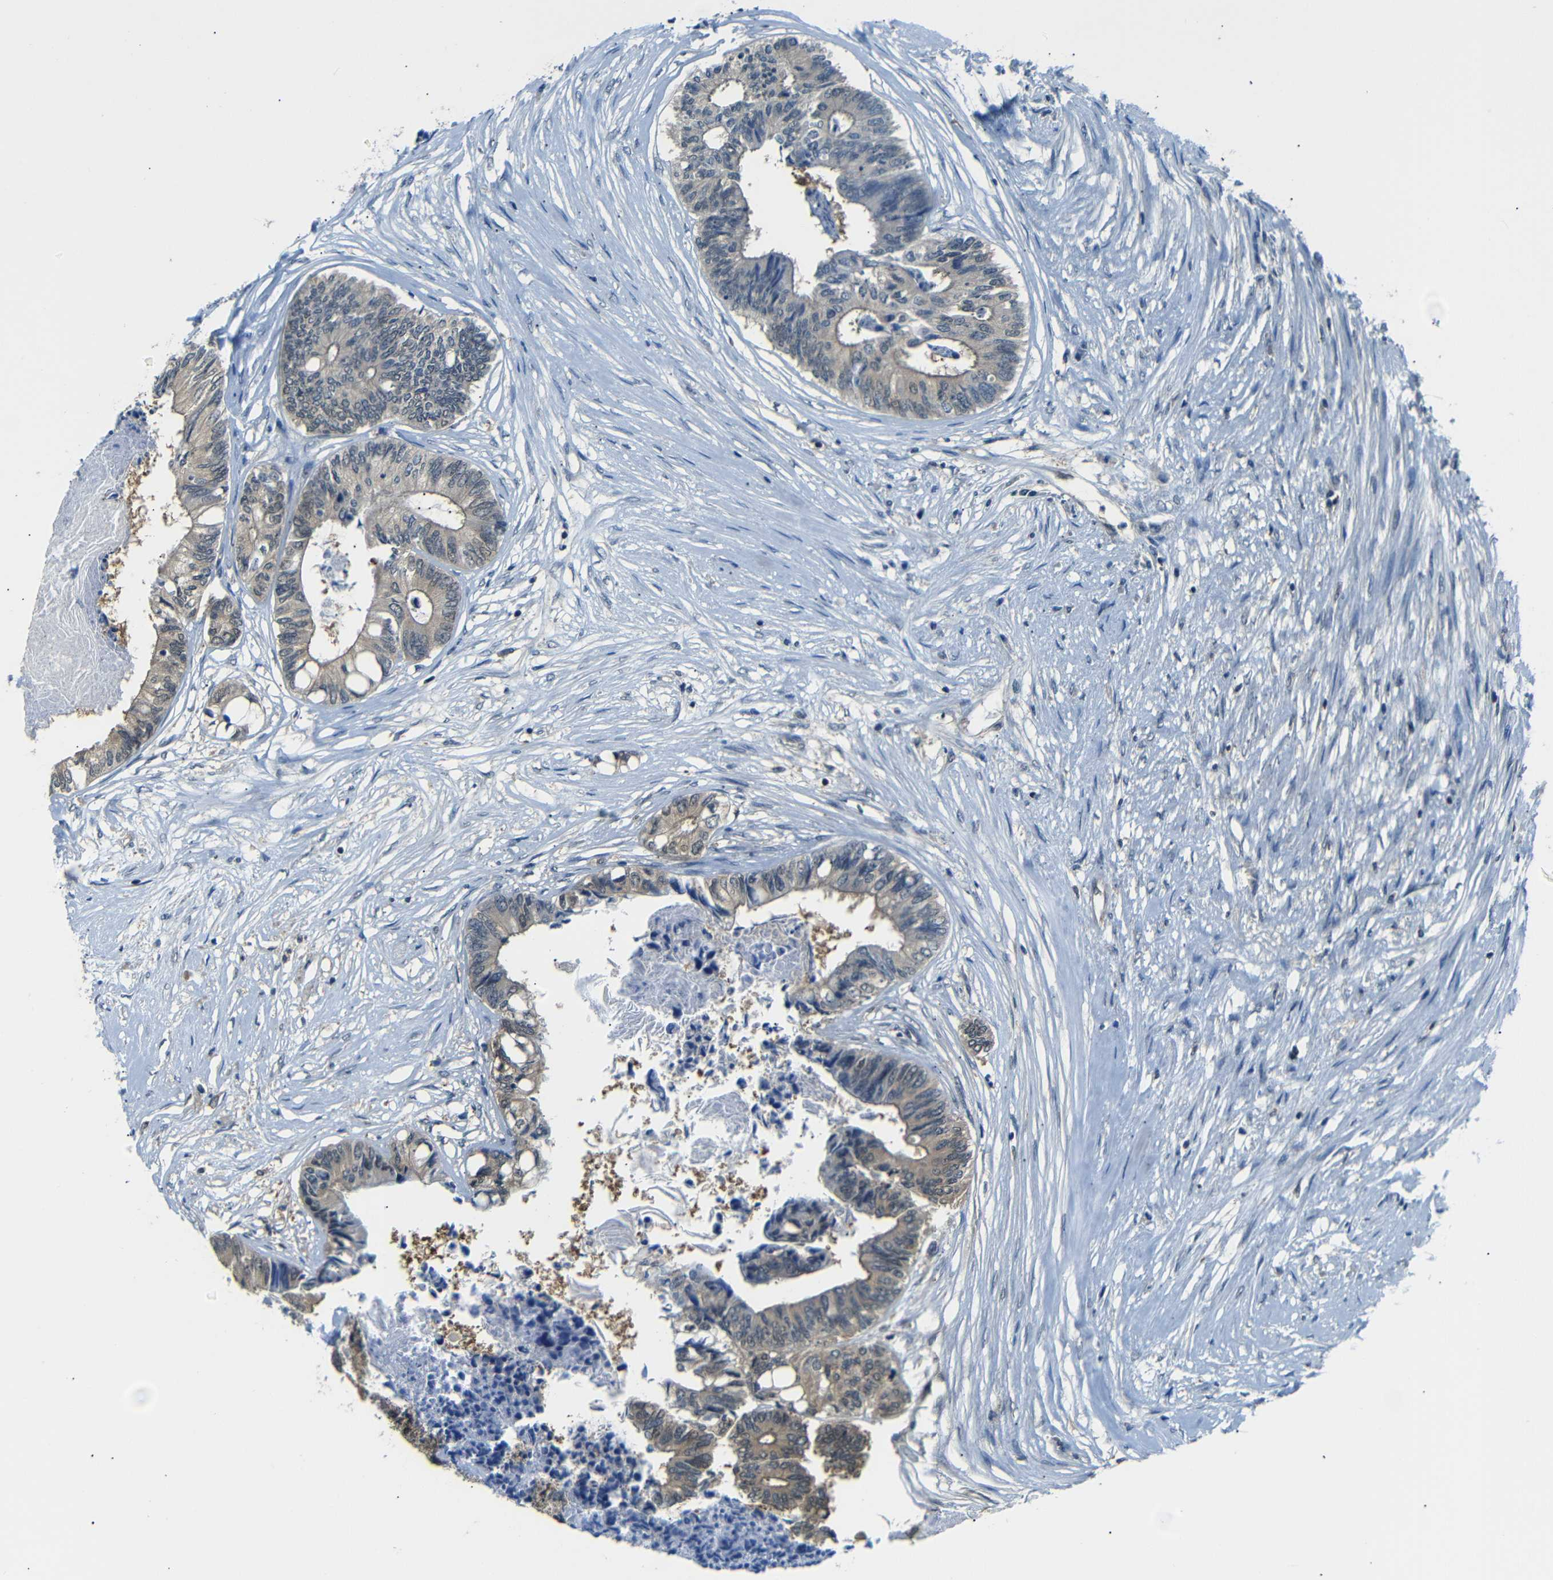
{"staining": {"intensity": "weak", "quantity": ">75%", "location": "cytoplasmic/membranous"}, "tissue": "colorectal cancer", "cell_type": "Tumor cells", "image_type": "cancer", "snomed": [{"axis": "morphology", "description": "Adenocarcinoma, NOS"}, {"axis": "topography", "description": "Rectum"}], "caption": "The immunohistochemical stain shows weak cytoplasmic/membranous expression in tumor cells of colorectal adenocarcinoma tissue.", "gene": "UBXN1", "patient": {"sex": "male", "age": 63}}